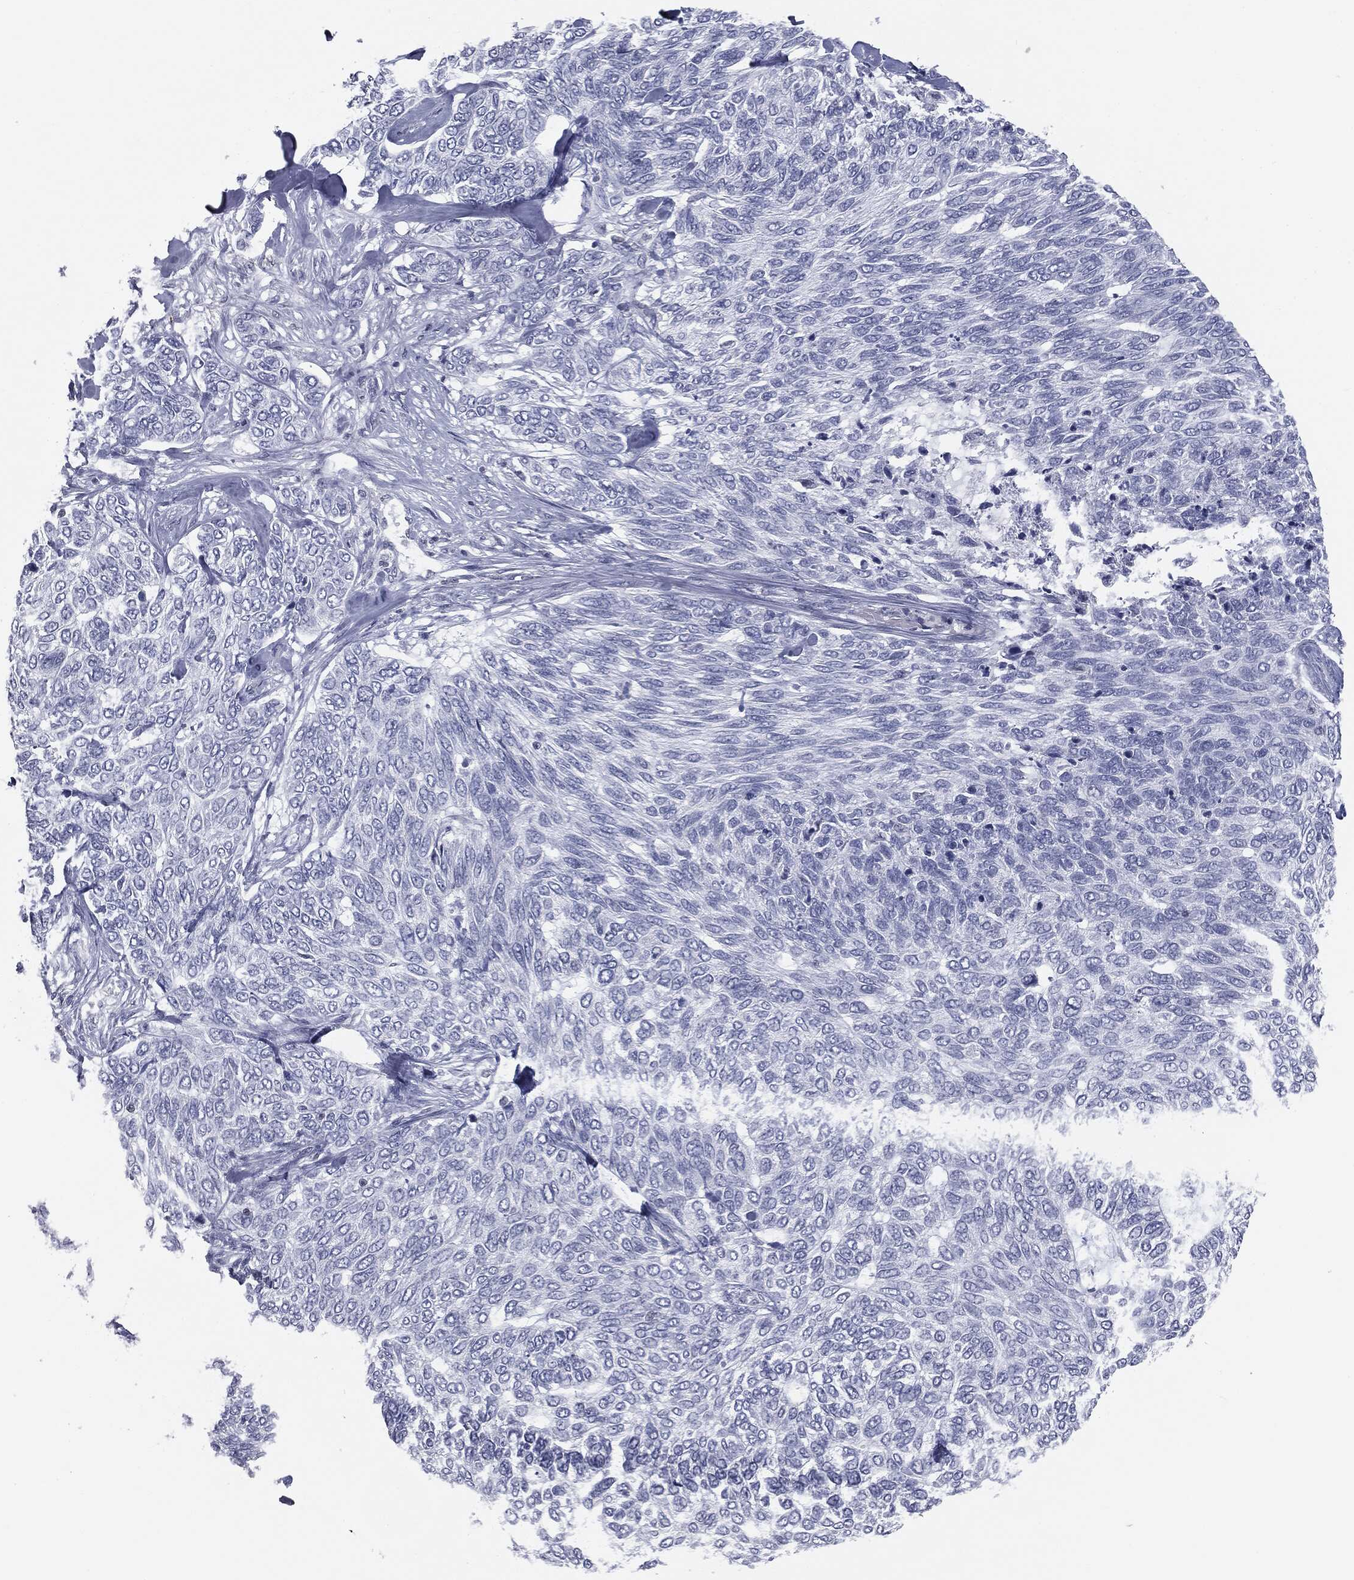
{"staining": {"intensity": "negative", "quantity": "none", "location": "none"}, "tissue": "skin cancer", "cell_type": "Tumor cells", "image_type": "cancer", "snomed": [{"axis": "morphology", "description": "Basal cell carcinoma"}, {"axis": "topography", "description": "Skin"}], "caption": "IHC histopathology image of skin cancer (basal cell carcinoma) stained for a protein (brown), which displays no staining in tumor cells.", "gene": "ALDOB", "patient": {"sex": "female", "age": 65}}